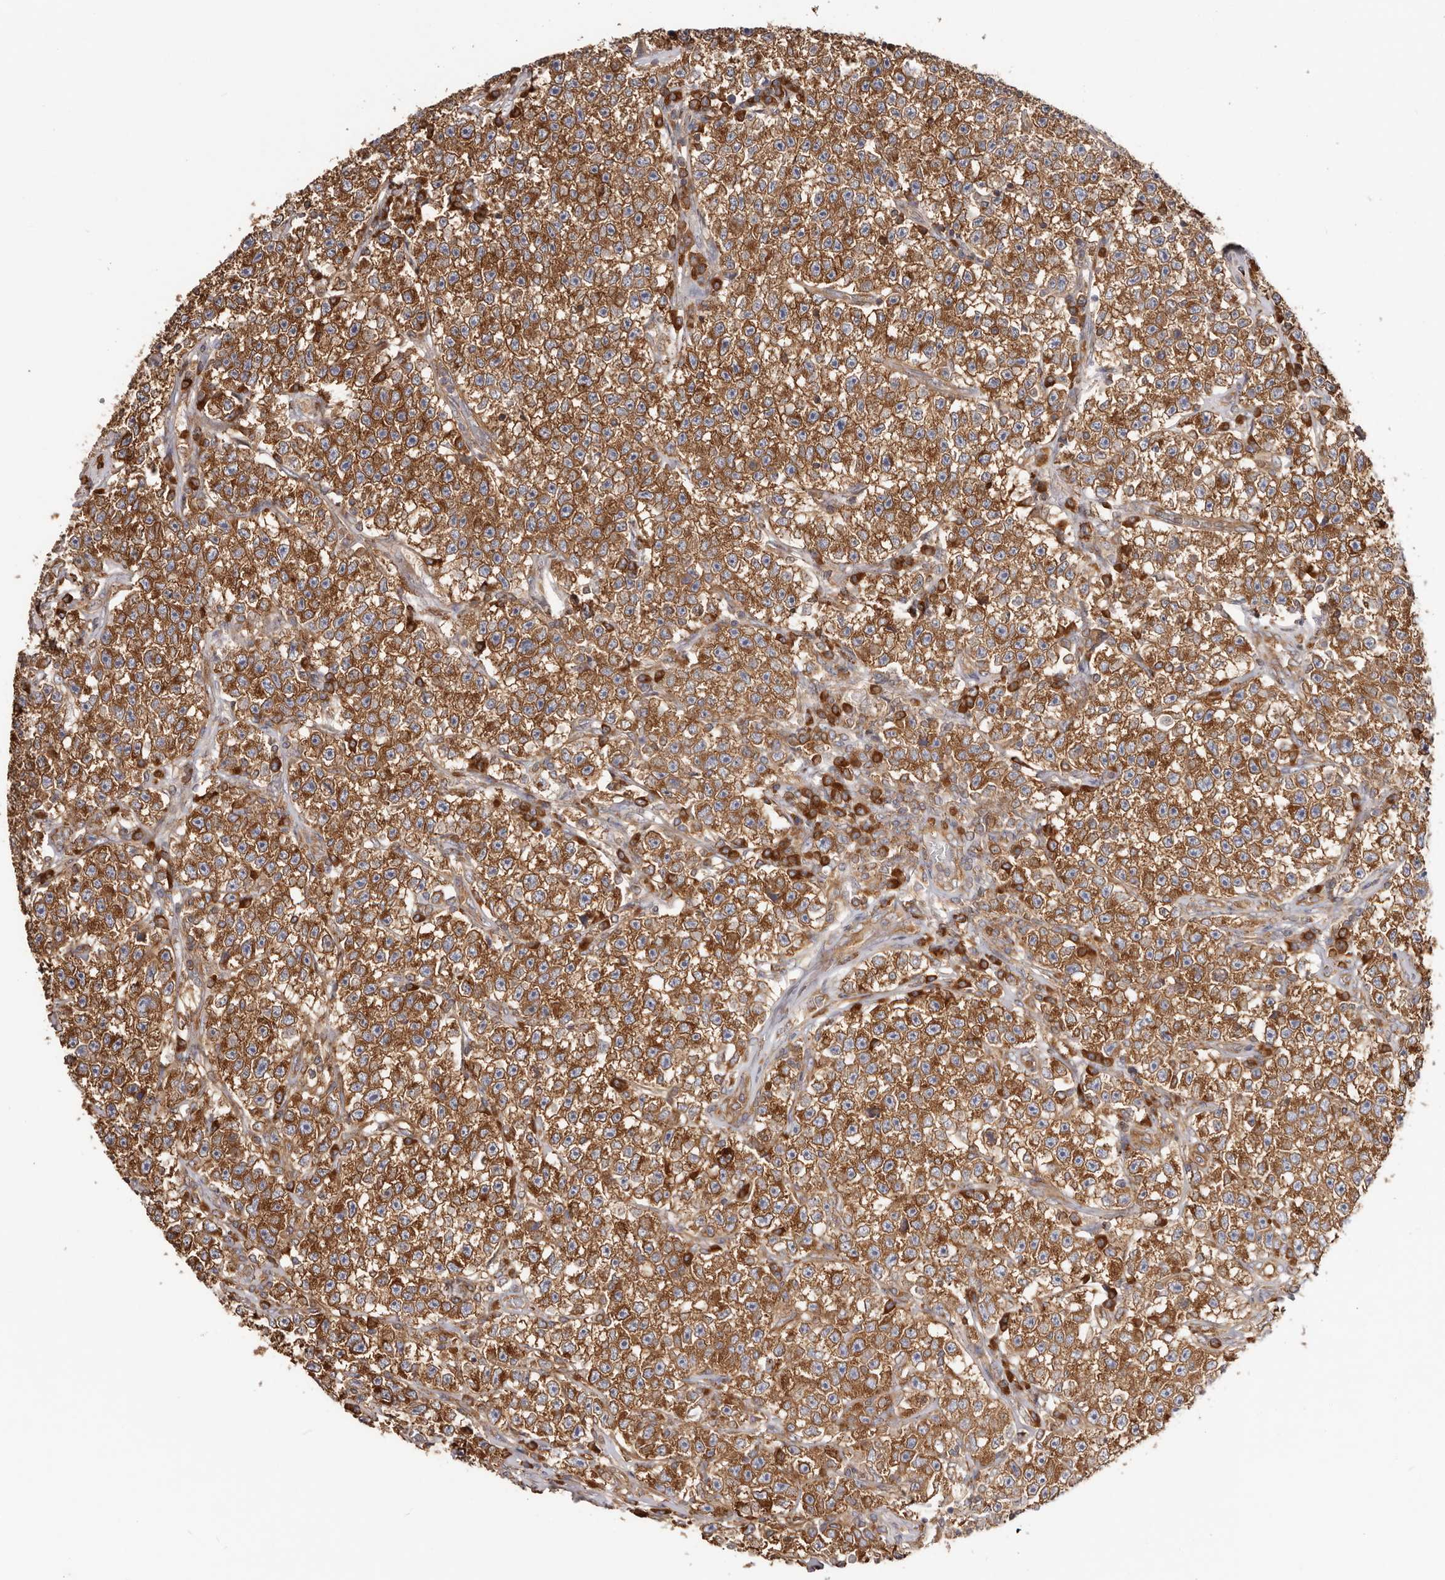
{"staining": {"intensity": "strong", "quantity": ">75%", "location": "cytoplasmic/membranous"}, "tissue": "testis cancer", "cell_type": "Tumor cells", "image_type": "cancer", "snomed": [{"axis": "morphology", "description": "Seminoma, NOS"}, {"axis": "topography", "description": "Testis"}], "caption": "DAB (3,3'-diaminobenzidine) immunohistochemical staining of human testis seminoma demonstrates strong cytoplasmic/membranous protein staining in about >75% of tumor cells.", "gene": "EPRS1", "patient": {"sex": "male", "age": 22}}